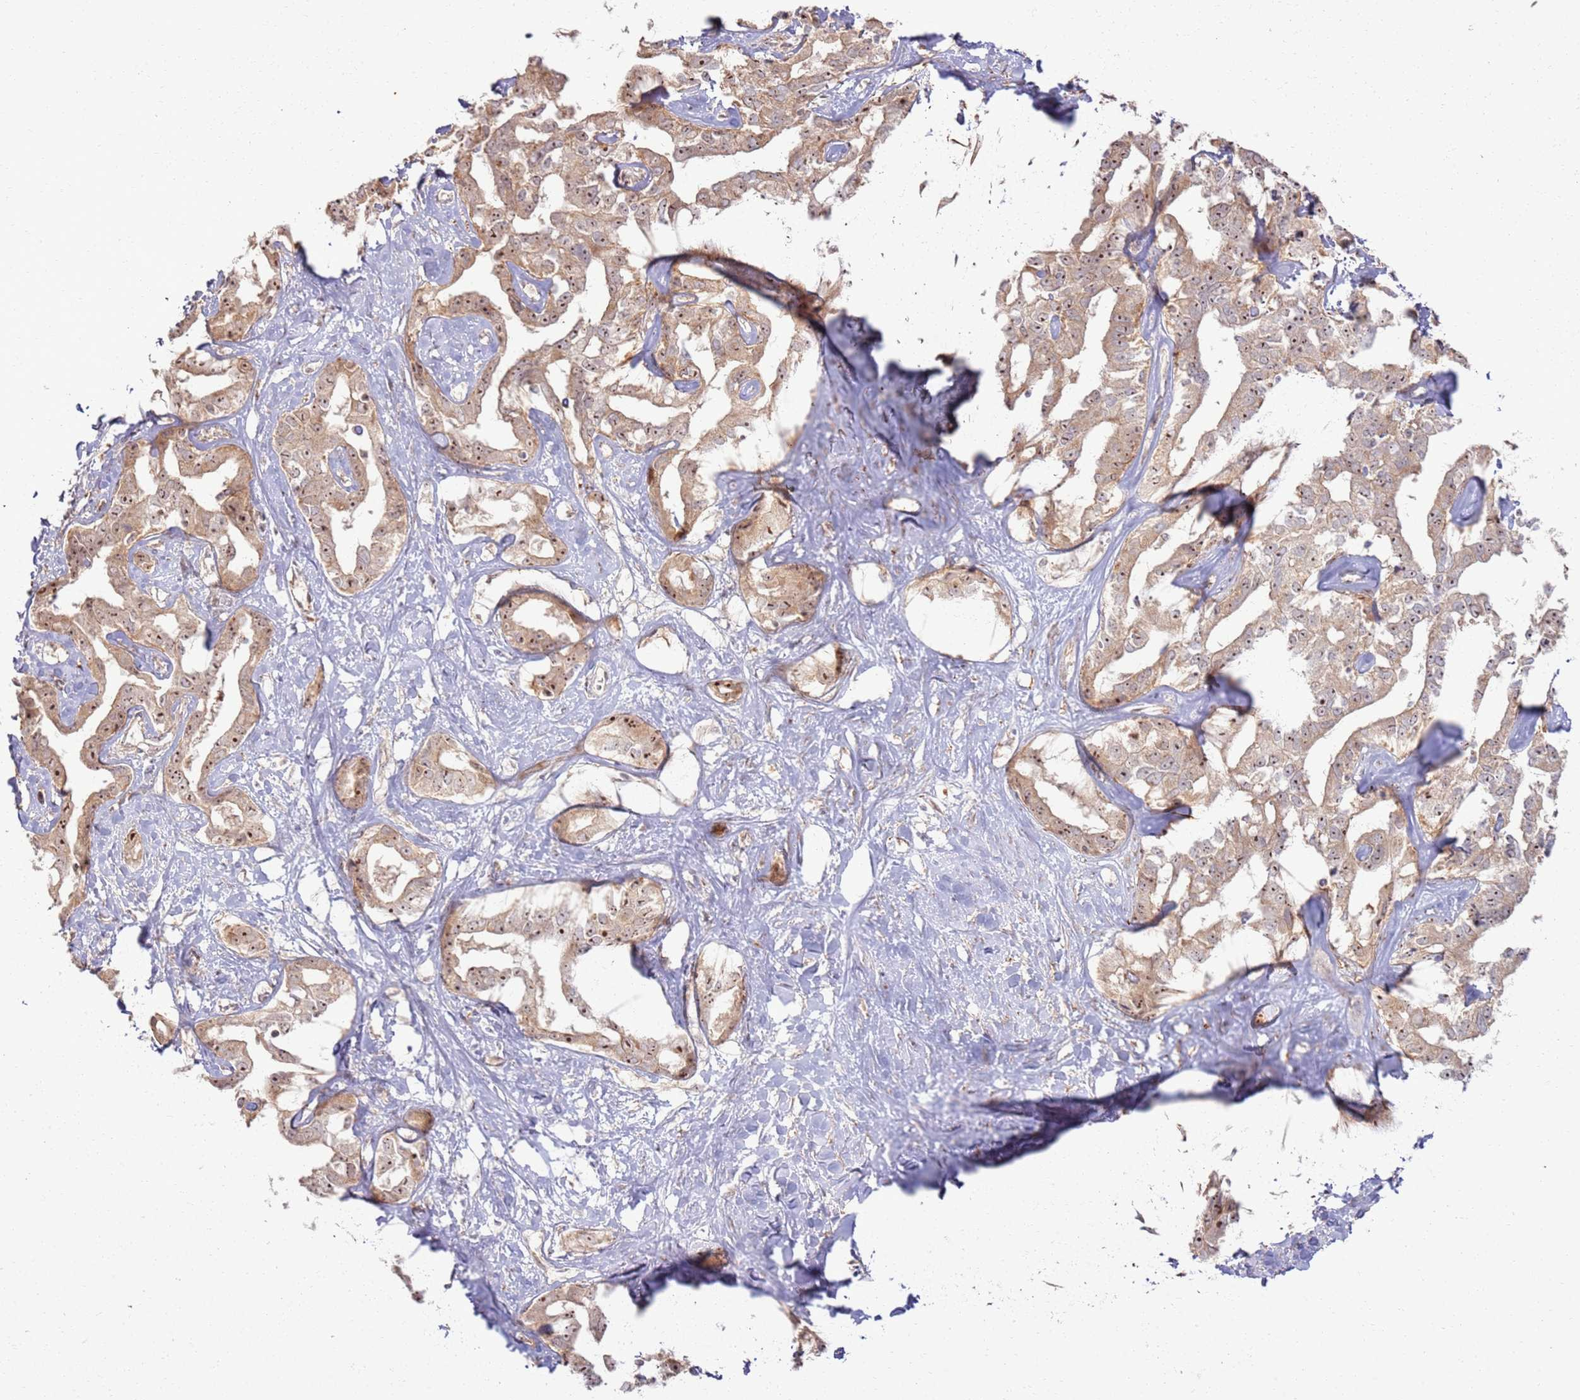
{"staining": {"intensity": "moderate", "quantity": ">75%", "location": "cytoplasmic/membranous,nuclear"}, "tissue": "liver cancer", "cell_type": "Tumor cells", "image_type": "cancer", "snomed": [{"axis": "morphology", "description": "Cholangiocarcinoma"}, {"axis": "topography", "description": "Liver"}], "caption": "Cholangiocarcinoma (liver) stained with DAB IHC reveals medium levels of moderate cytoplasmic/membranous and nuclear expression in about >75% of tumor cells.", "gene": "CNPY1", "patient": {"sex": "male", "age": 59}}